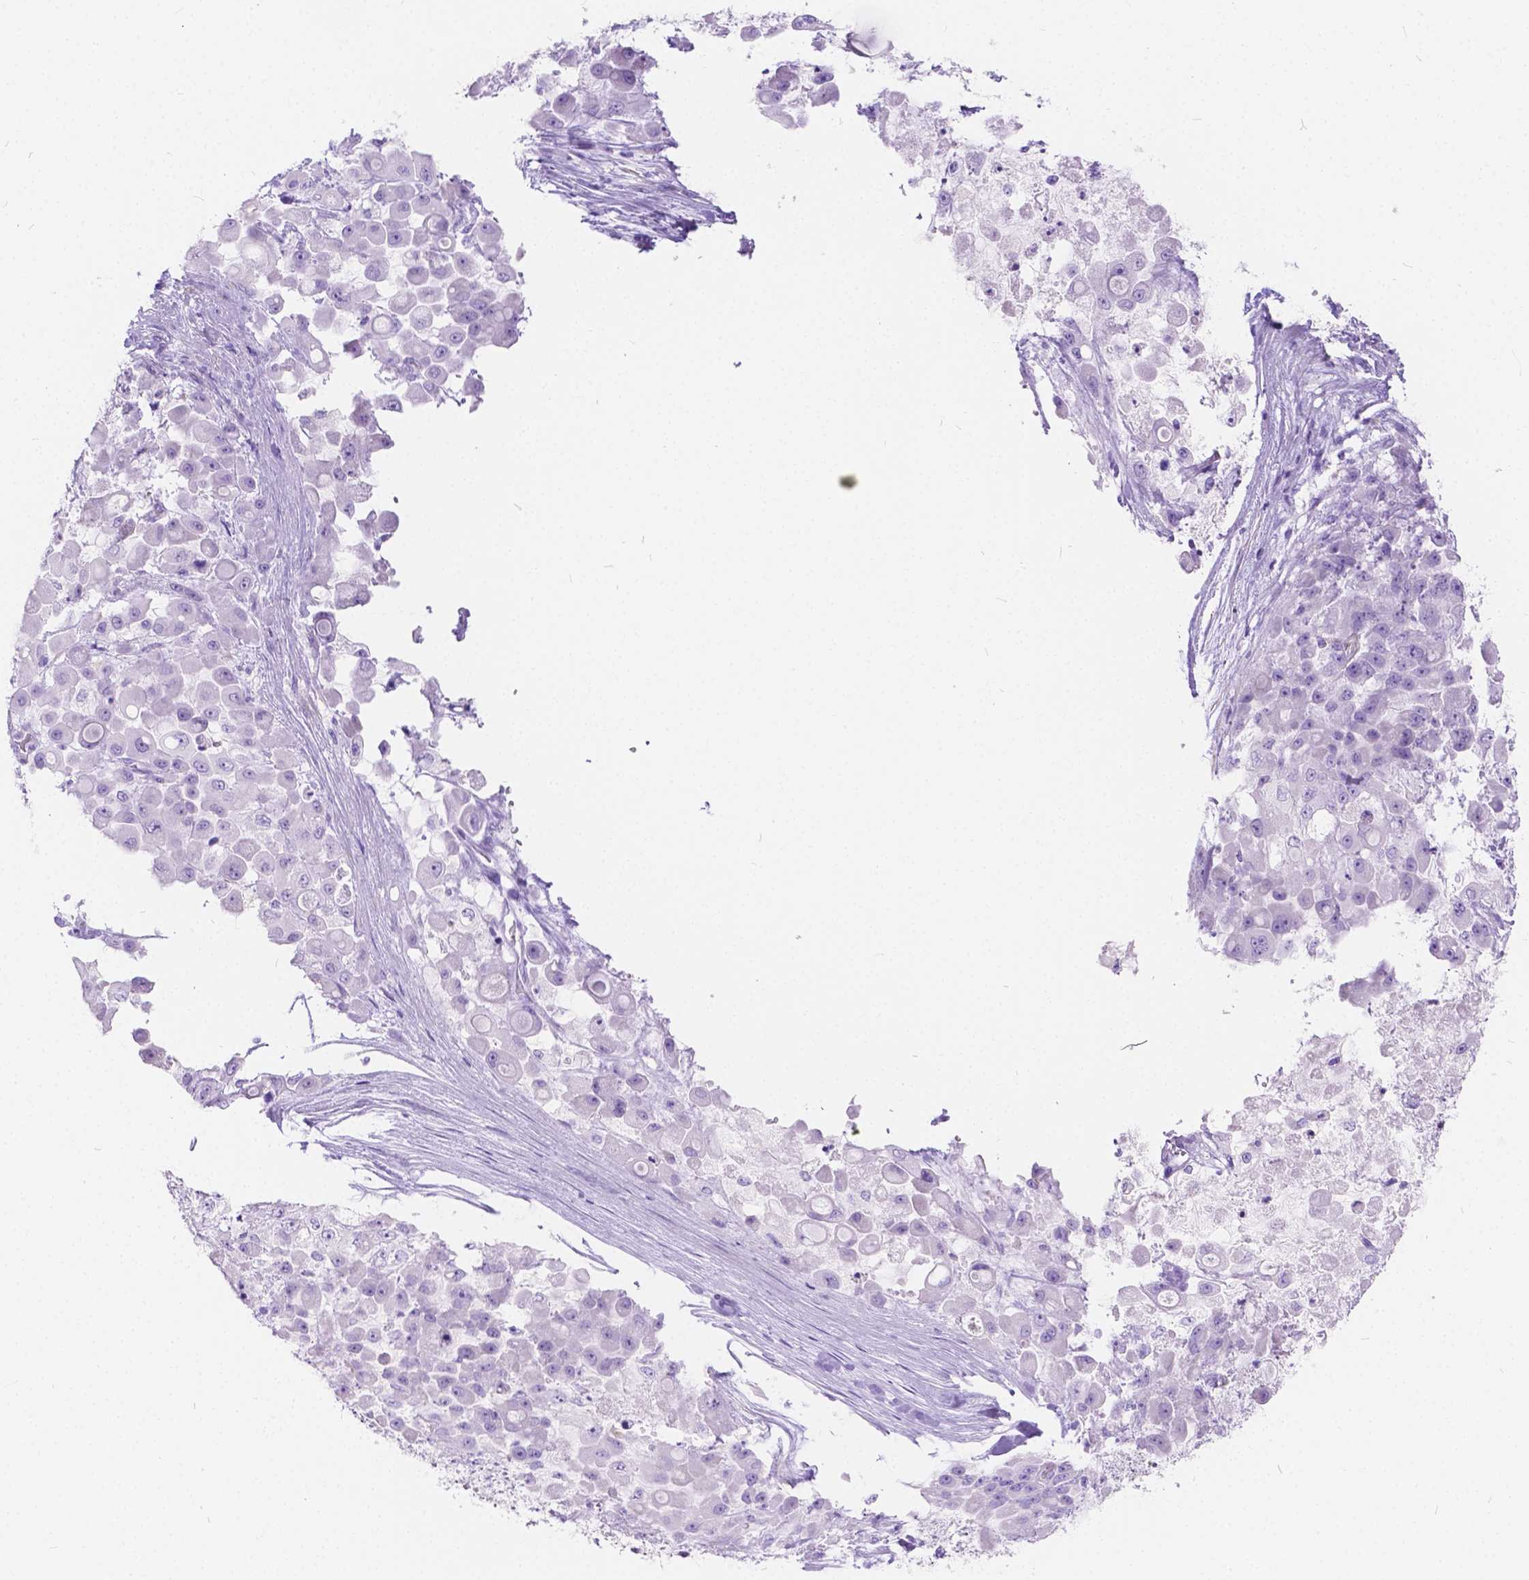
{"staining": {"intensity": "negative", "quantity": "none", "location": "none"}, "tissue": "stomach cancer", "cell_type": "Tumor cells", "image_type": "cancer", "snomed": [{"axis": "morphology", "description": "Adenocarcinoma, NOS"}, {"axis": "topography", "description": "Stomach"}], "caption": "This photomicrograph is of stomach cancer stained with IHC to label a protein in brown with the nuclei are counter-stained blue. There is no expression in tumor cells.", "gene": "CHRM1", "patient": {"sex": "female", "age": 76}}